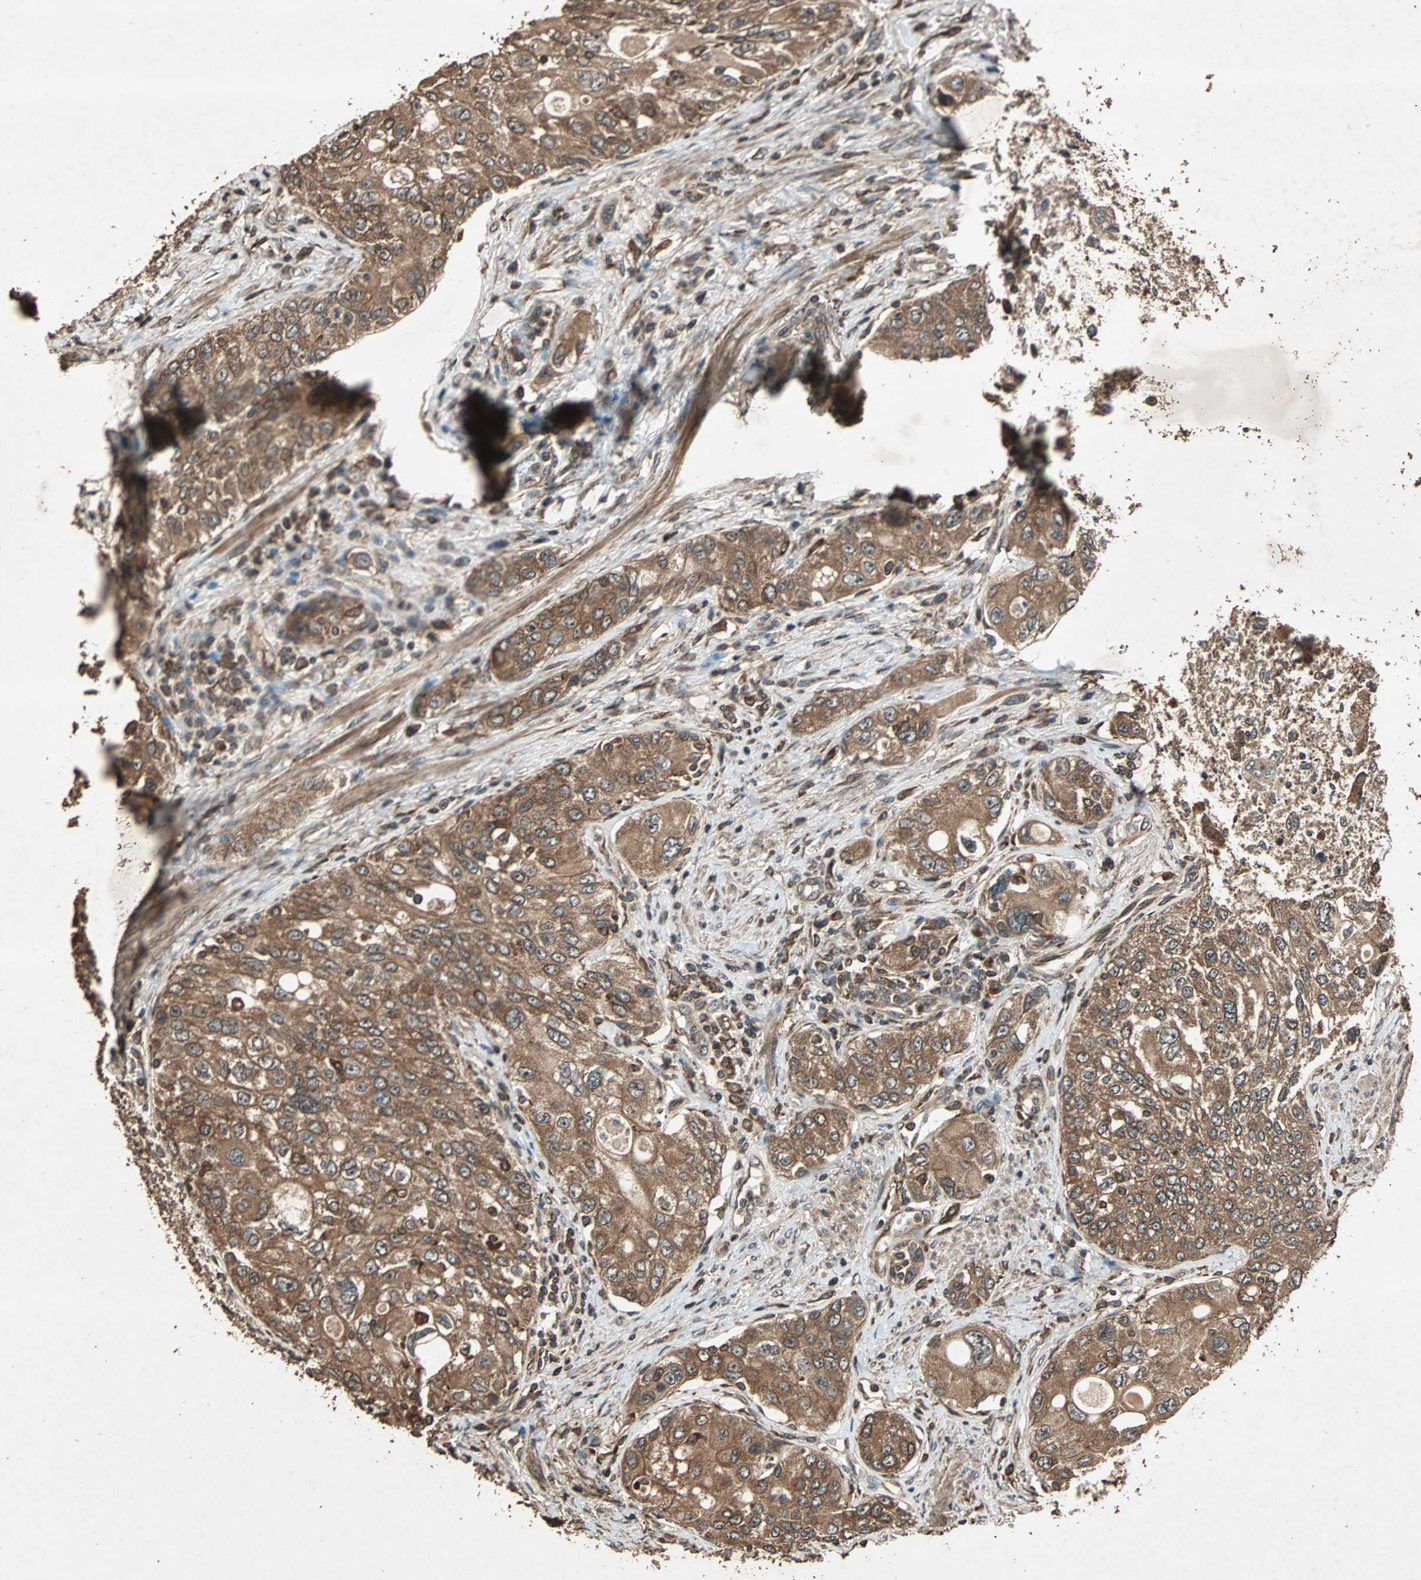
{"staining": {"intensity": "strong", "quantity": ">75%", "location": "cytoplasmic/membranous"}, "tissue": "urothelial cancer", "cell_type": "Tumor cells", "image_type": "cancer", "snomed": [{"axis": "morphology", "description": "Urothelial carcinoma, High grade"}, {"axis": "topography", "description": "Urinary bladder"}], "caption": "Urothelial carcinoma (high-grade) stained with a protein marker displays strong staining in tumor cells.", "gene": "LAMTOR5", "patient": {"sex": "female", "age": 56}}